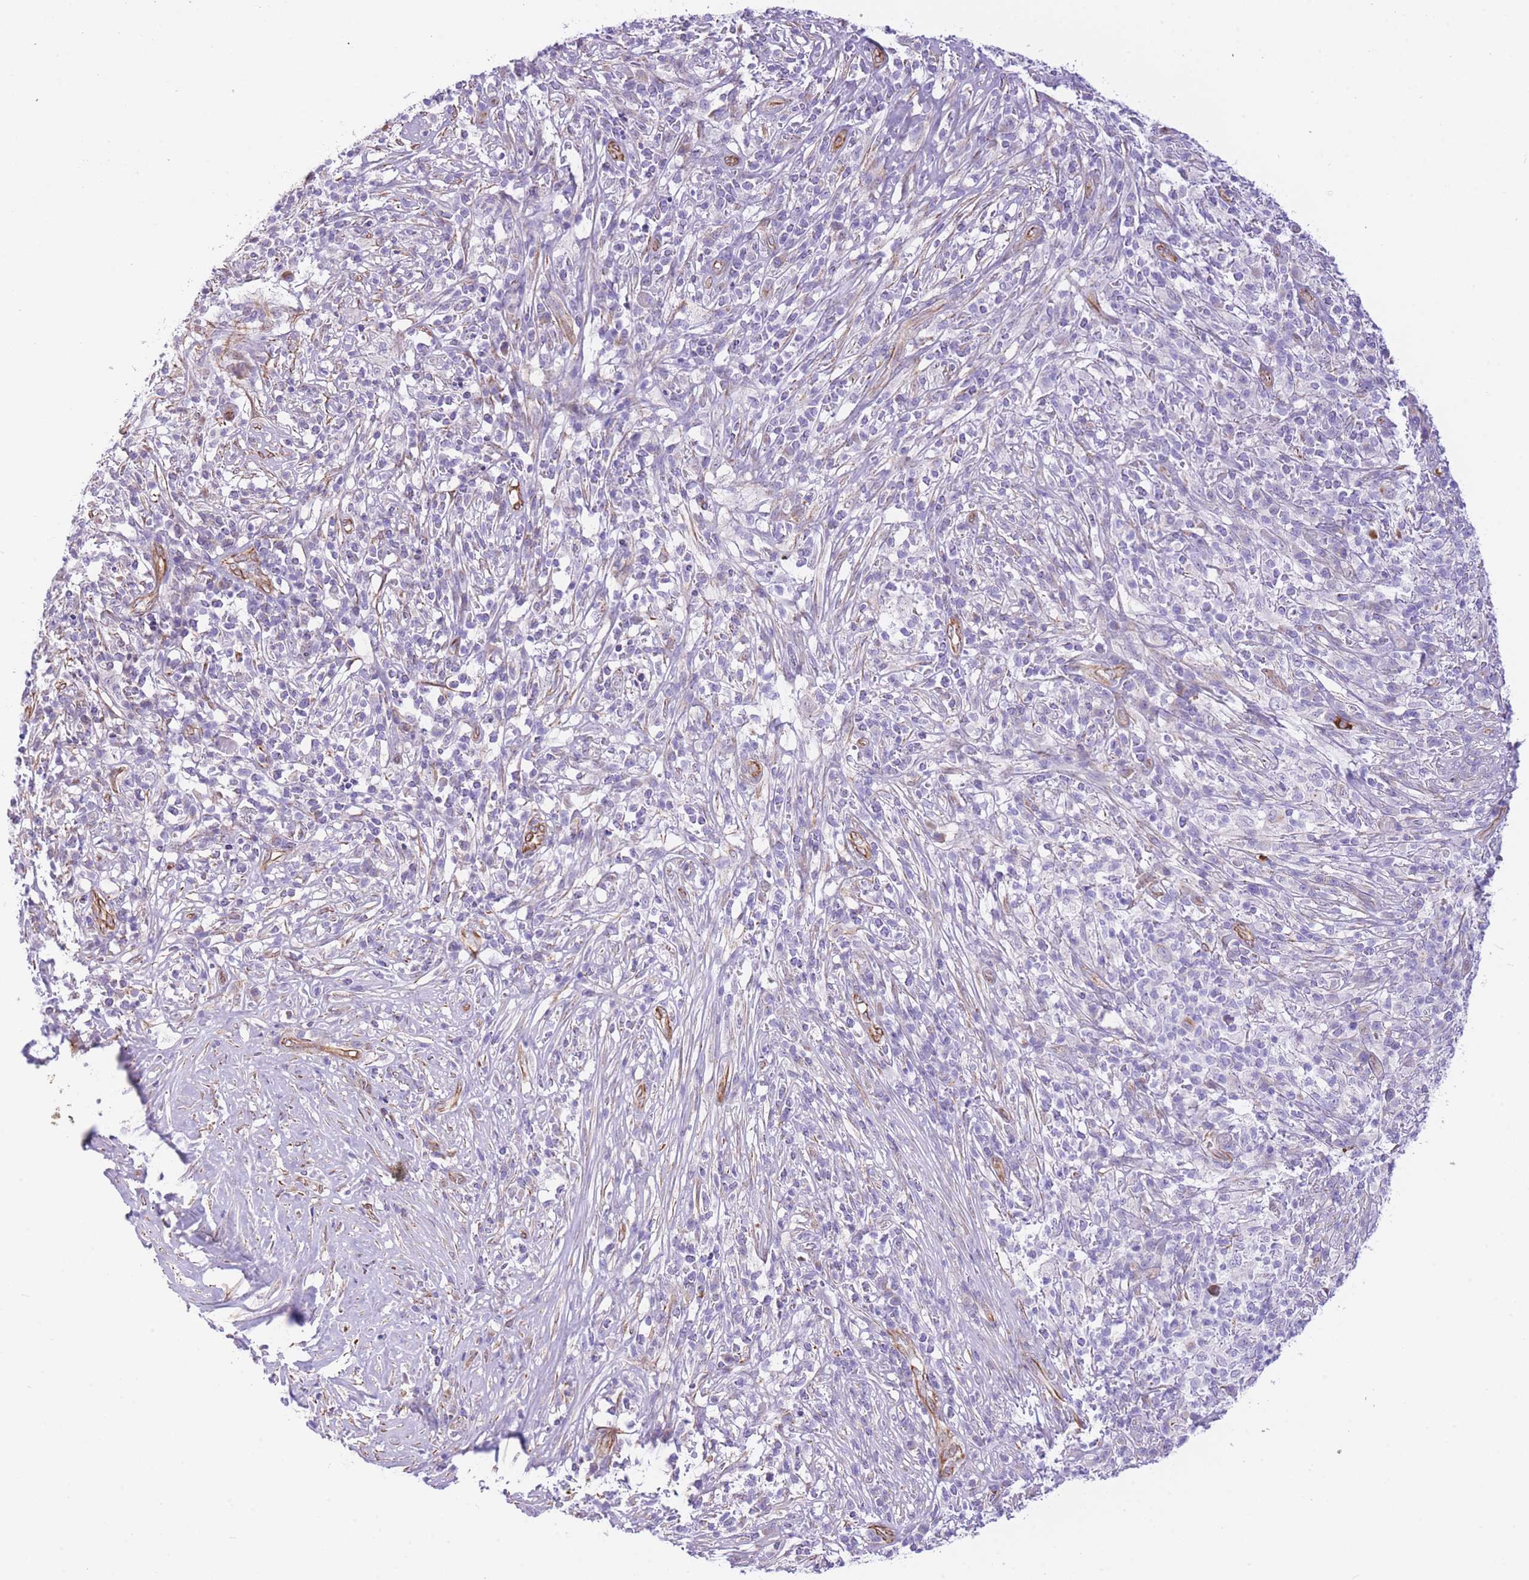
{"staining": {"intensity": "negative", "quantity": "none", "location": "none"}, "tissue": "melanoma", "cell_type": "Tumor cells", "image_type": "cancer", "snomed": [{"axis": "morphology", "description": "Malignant melanoma, NOS"}, {"axis": "topography", "description": "Skin"}], "caption": "Tumor cells are negative for protein expression in human melanoma. (Brightfield microscopy of DAB (3,3'-diaminobenzidine) immunohistochemistry at high magnification).", "gene": "PSG8", "patient": {"sex": "male", "age": 66}}